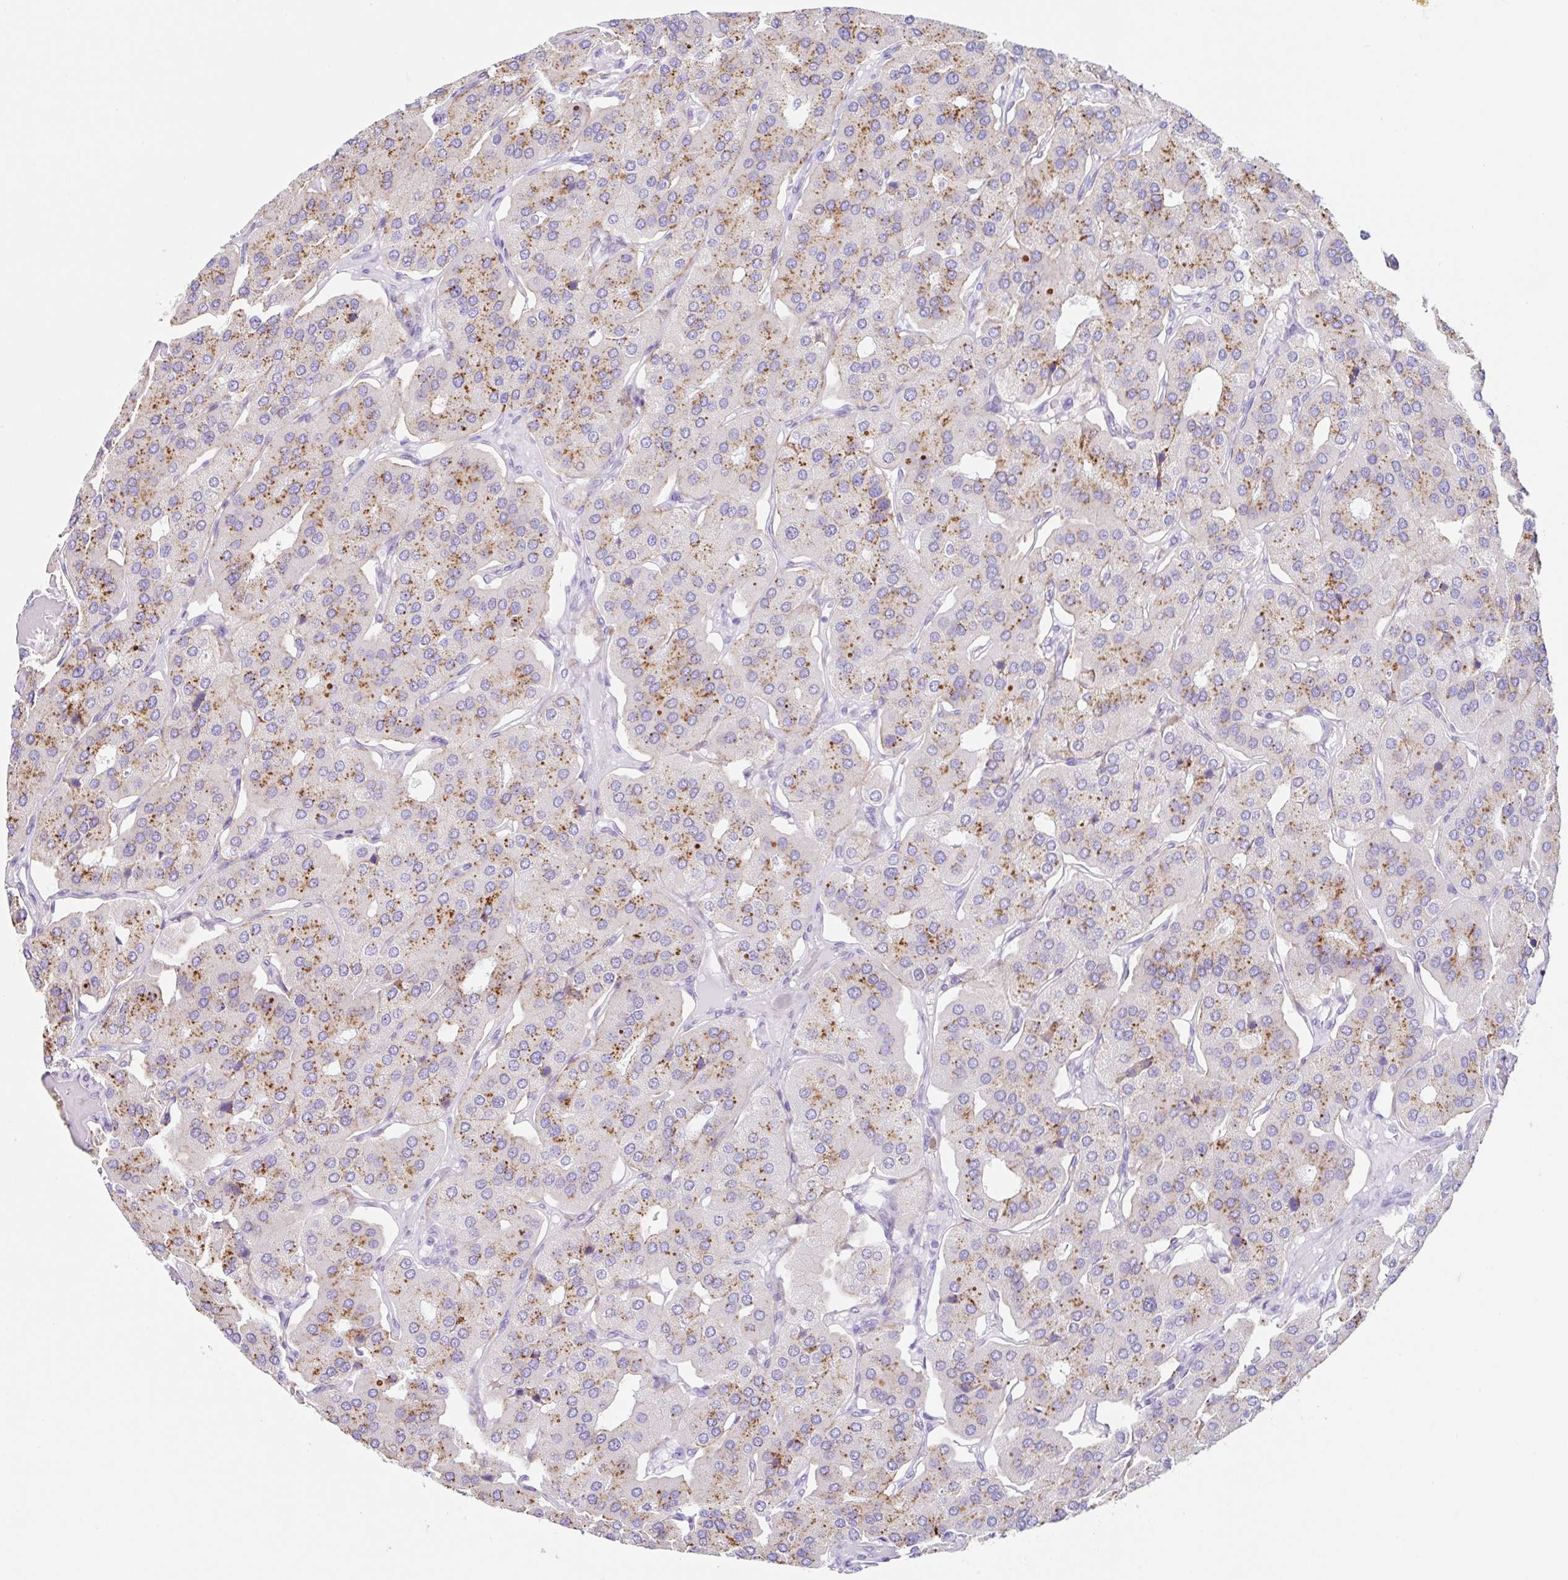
{"staining": {"intensity": "strong", "quantity": "25%-75%", "location": "cytoplasmic/membranous"}, "tissue": "parathyroid gland", "cell_type": "Glandular cells", "image_type": "normal", "snomed": [{"axis": "morphology", "description": "Normal tissue, NOS"}, {"axis": "morphology", "description": "Adenoma, NOS"}, {"axis": "topography", "description": "Parathyroid gland"}], "caption": "High-power microscopy captured an IHC histopathology image of benign parathyroid gland, revealing strong cytoplasmic/membranous positivity in about 25%-75% of glandular cells.", "gene": "DKK4", "patient": {"sex": "female", "age": 86}}